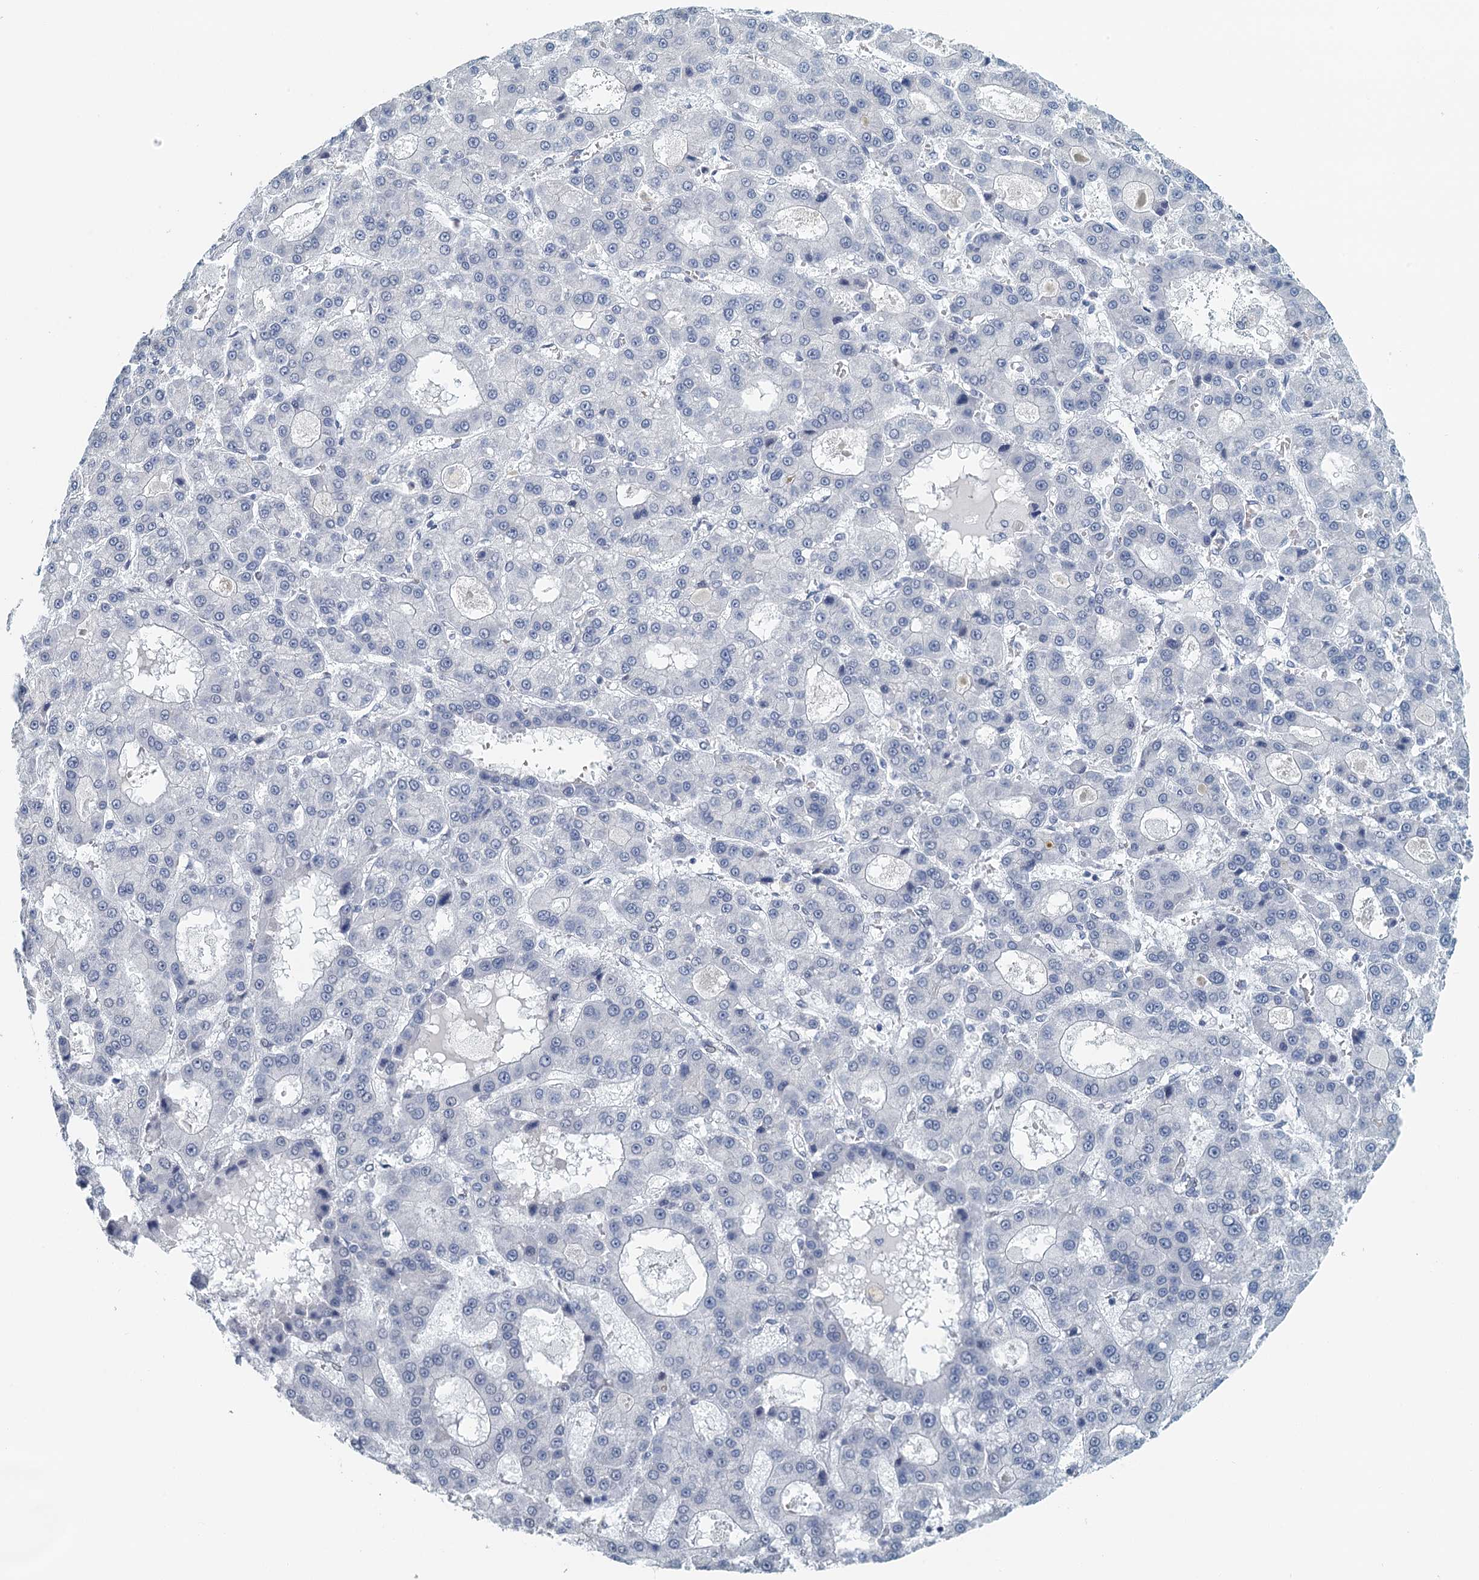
{"staining": {"intensity": "negative", "quantity": "none", "location": "none"}, "tissue": "liver cancer", "cell_type": "Tumor cells", "image_type": "cancer", "snomed": [{"axis": "morphology", "description": "Carcinoma, Hepatocellular, NOS"}, {"axis": "topography", "description": "Liver"}], "caption": "This is an immunohistochemistry (IHC) micrograph of liver hepatocellular carcinoma. There is no expression in tumor cells.", "gene": "TTLL9", "patient": {"sex": "male", "age": 70}}